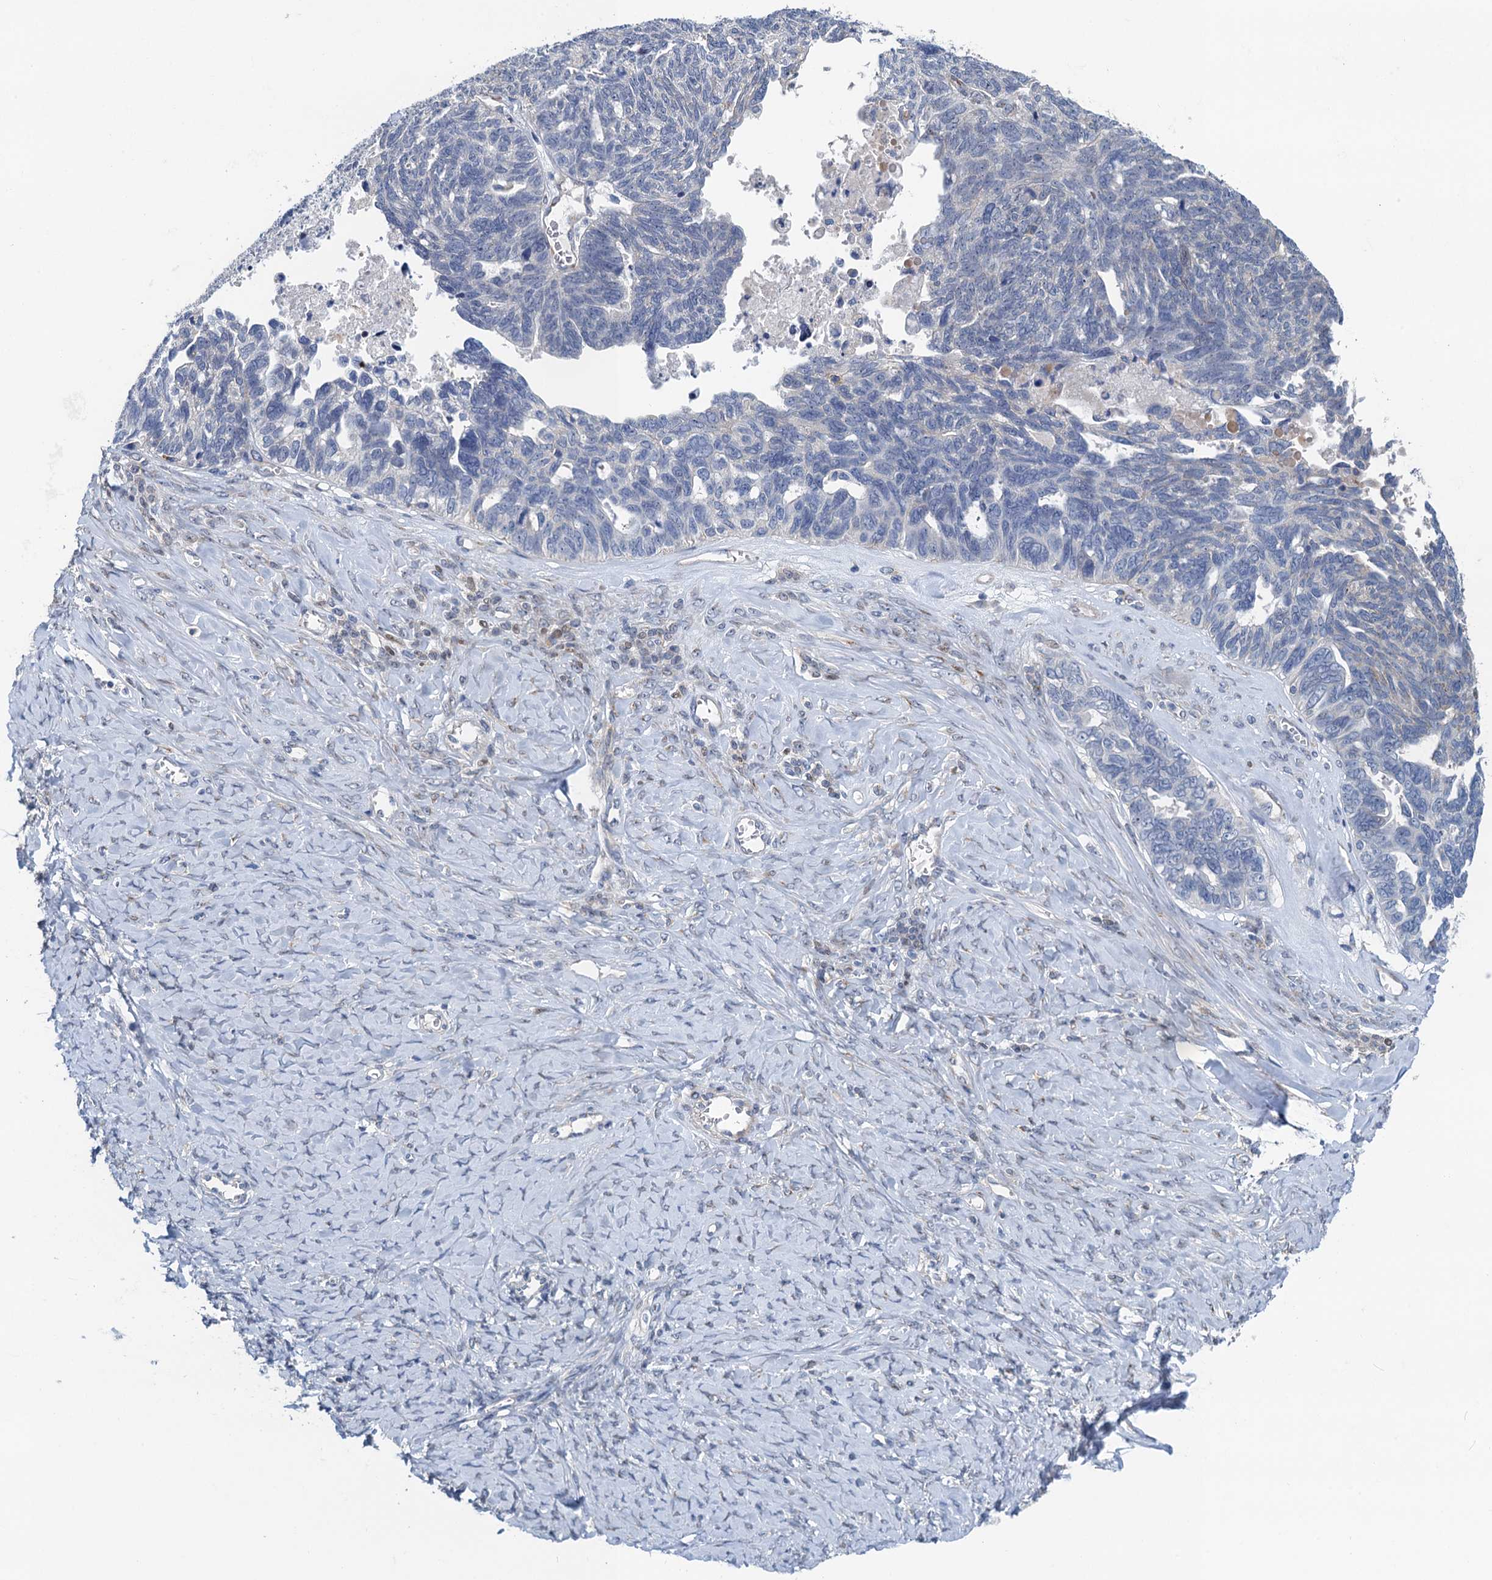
{"staining": {"intensity": "negative", "quantity": "none", "location": "none"}, "tissue": "ovarian cancer", "cell_type": "Tumor cells", "image_type": "cancer", "snomed": [{"axis": "morphology", "description": "Cystadenocarcinoma, serous, NOS"}, {"axis": "topography", "description": "Ovary"}], "caption": "Ovarian cancer (serous cystadenocarcinoma) stained for a protein using immunohistochemistry (IHC) displays no positivity tumor cells.", "gene": "NBEA", "patient": {"sex": "female", "age": 79}}